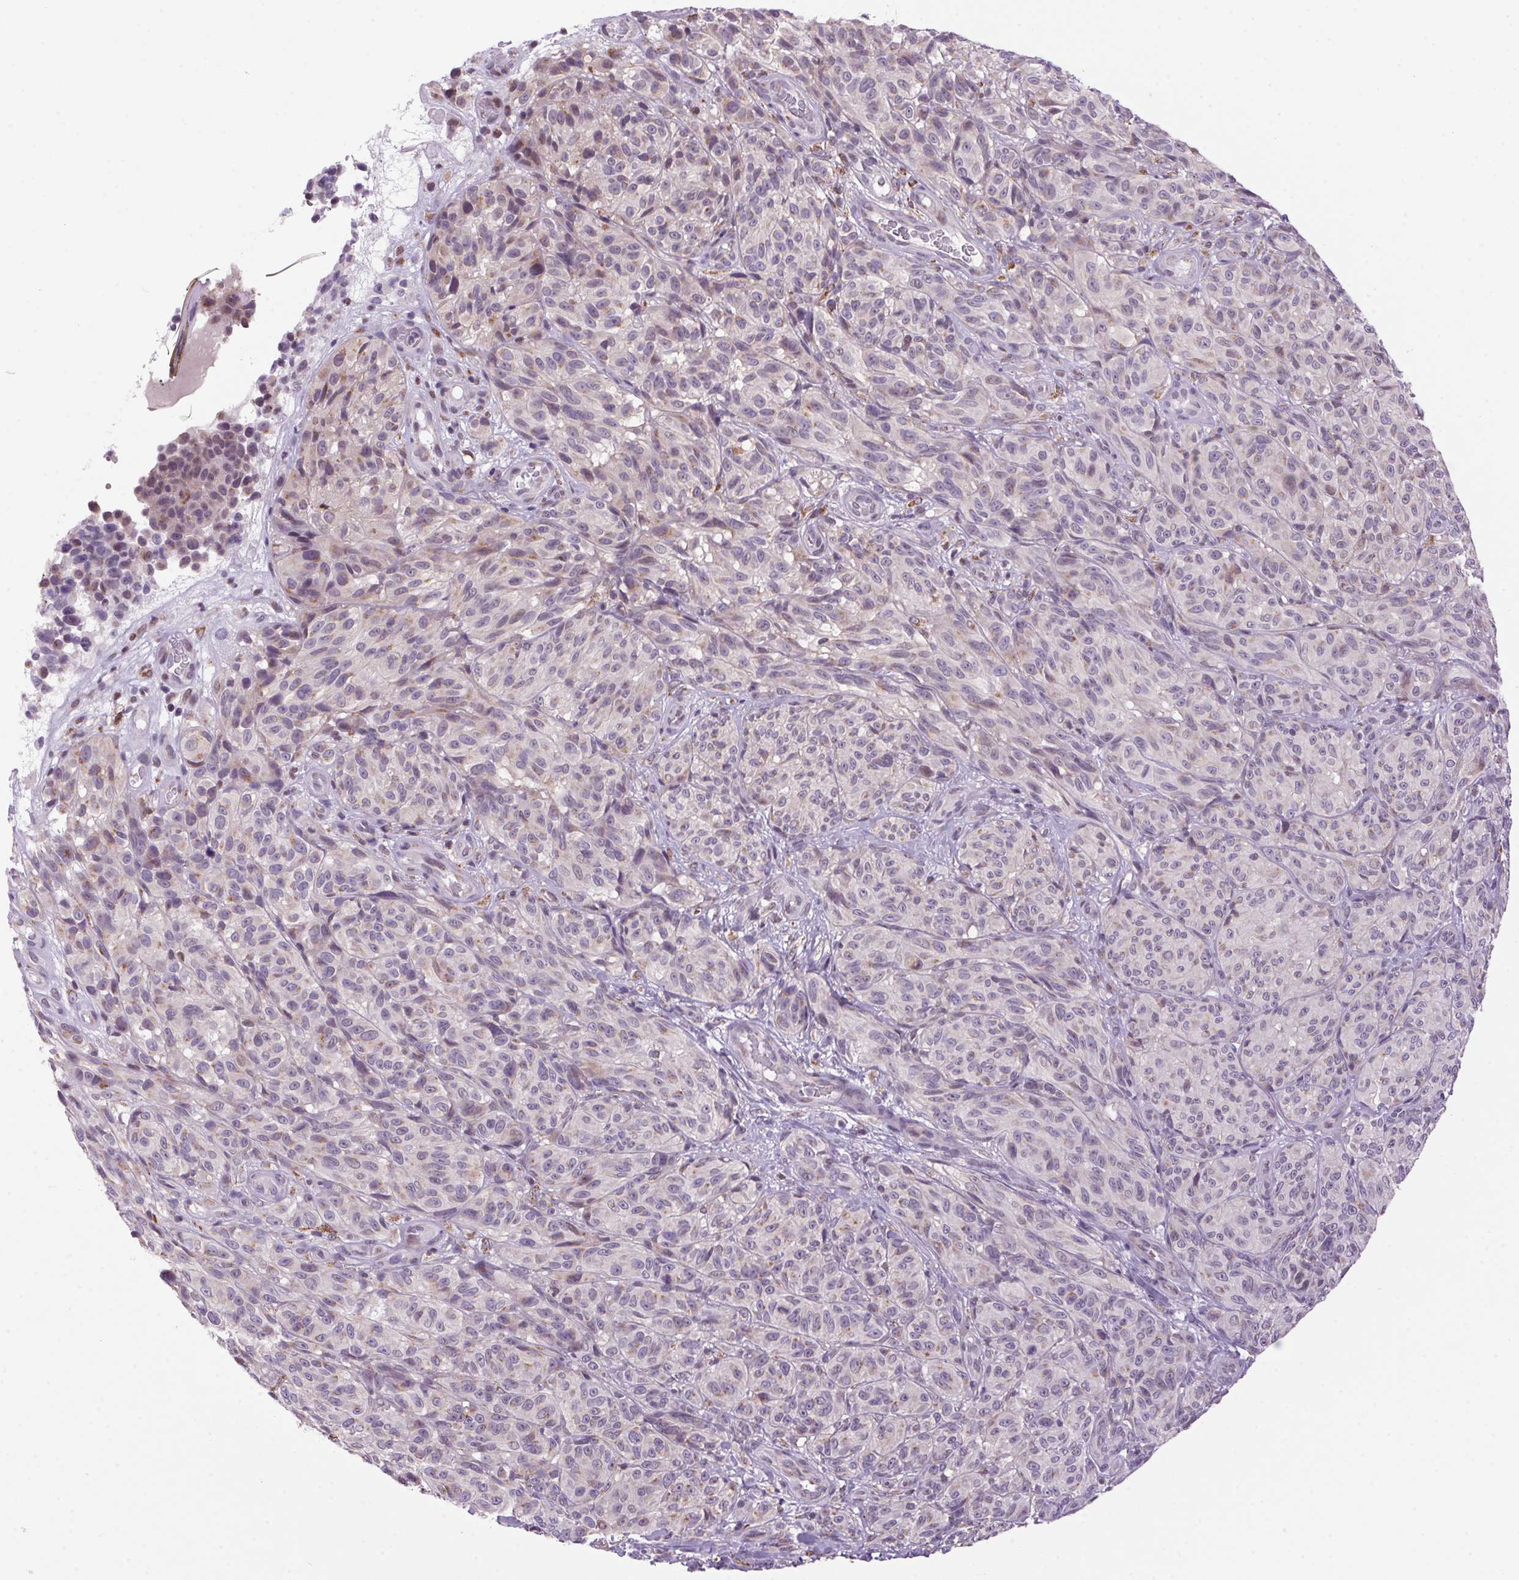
{"staining": {"intensity": "negative", "quantity": "none", "location": "none"}, "tissue": "melanoma", "cell_type": "Tumor cells", "image_type": "cancer", "snomed": [{"axis": "morphology", "description": "Malignant melanoma, NOS"}, {"axis": "topography", "description": "Skin"}], "caption": "Immunohistochemical staining of melanoma reveals no significant positivity in tumor cells.", "gene": "AKR1E2", "patient": {"sex": "female", "age": 85}}